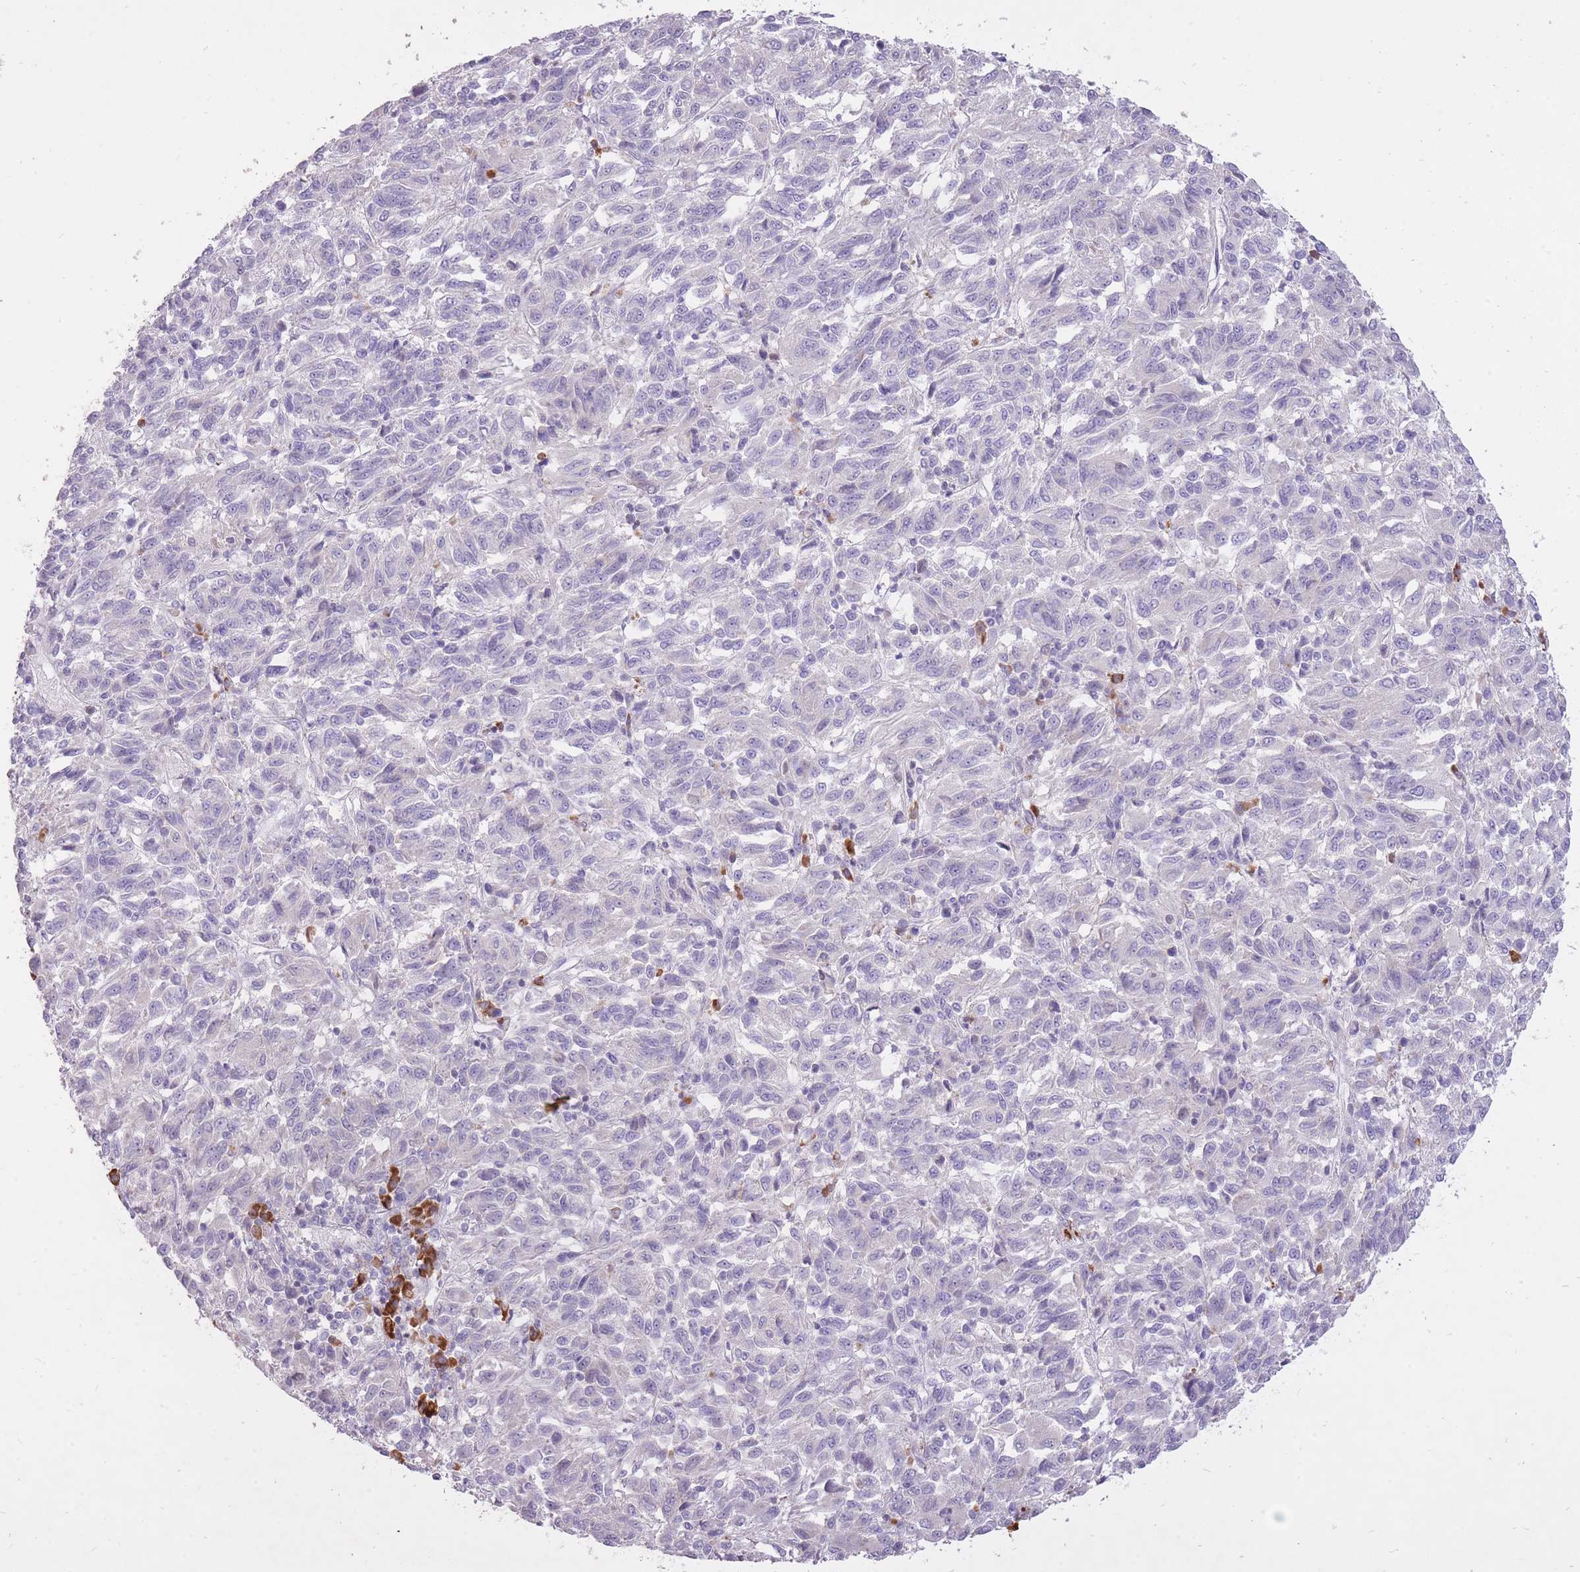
{"staining": {"intensity": "negative", "quantity": "none", "location": "none"}, "tissue": "melanoma", "cell_type": "Tumor cells", "image_type": "cancer", "snomed": [{"axis": "morphology", "description": "Malignant melanoma, Metastatic site"}, {"axis": "topography", "description": "Lung"}], "caption": "High magnification brightfield microscopy of malignant melanoma (metastatic site) stained with DAB (brown) and counterstained with hematoxylin (blue): tumor cells show no significant expression. (Brightfield microscopy of DAB (3,3'-diaminobenzidine) immunohistochemistry (IHC) at high magnification).", "gene": "FRG2C", "patient": {"sex": "male", "age": 64}}